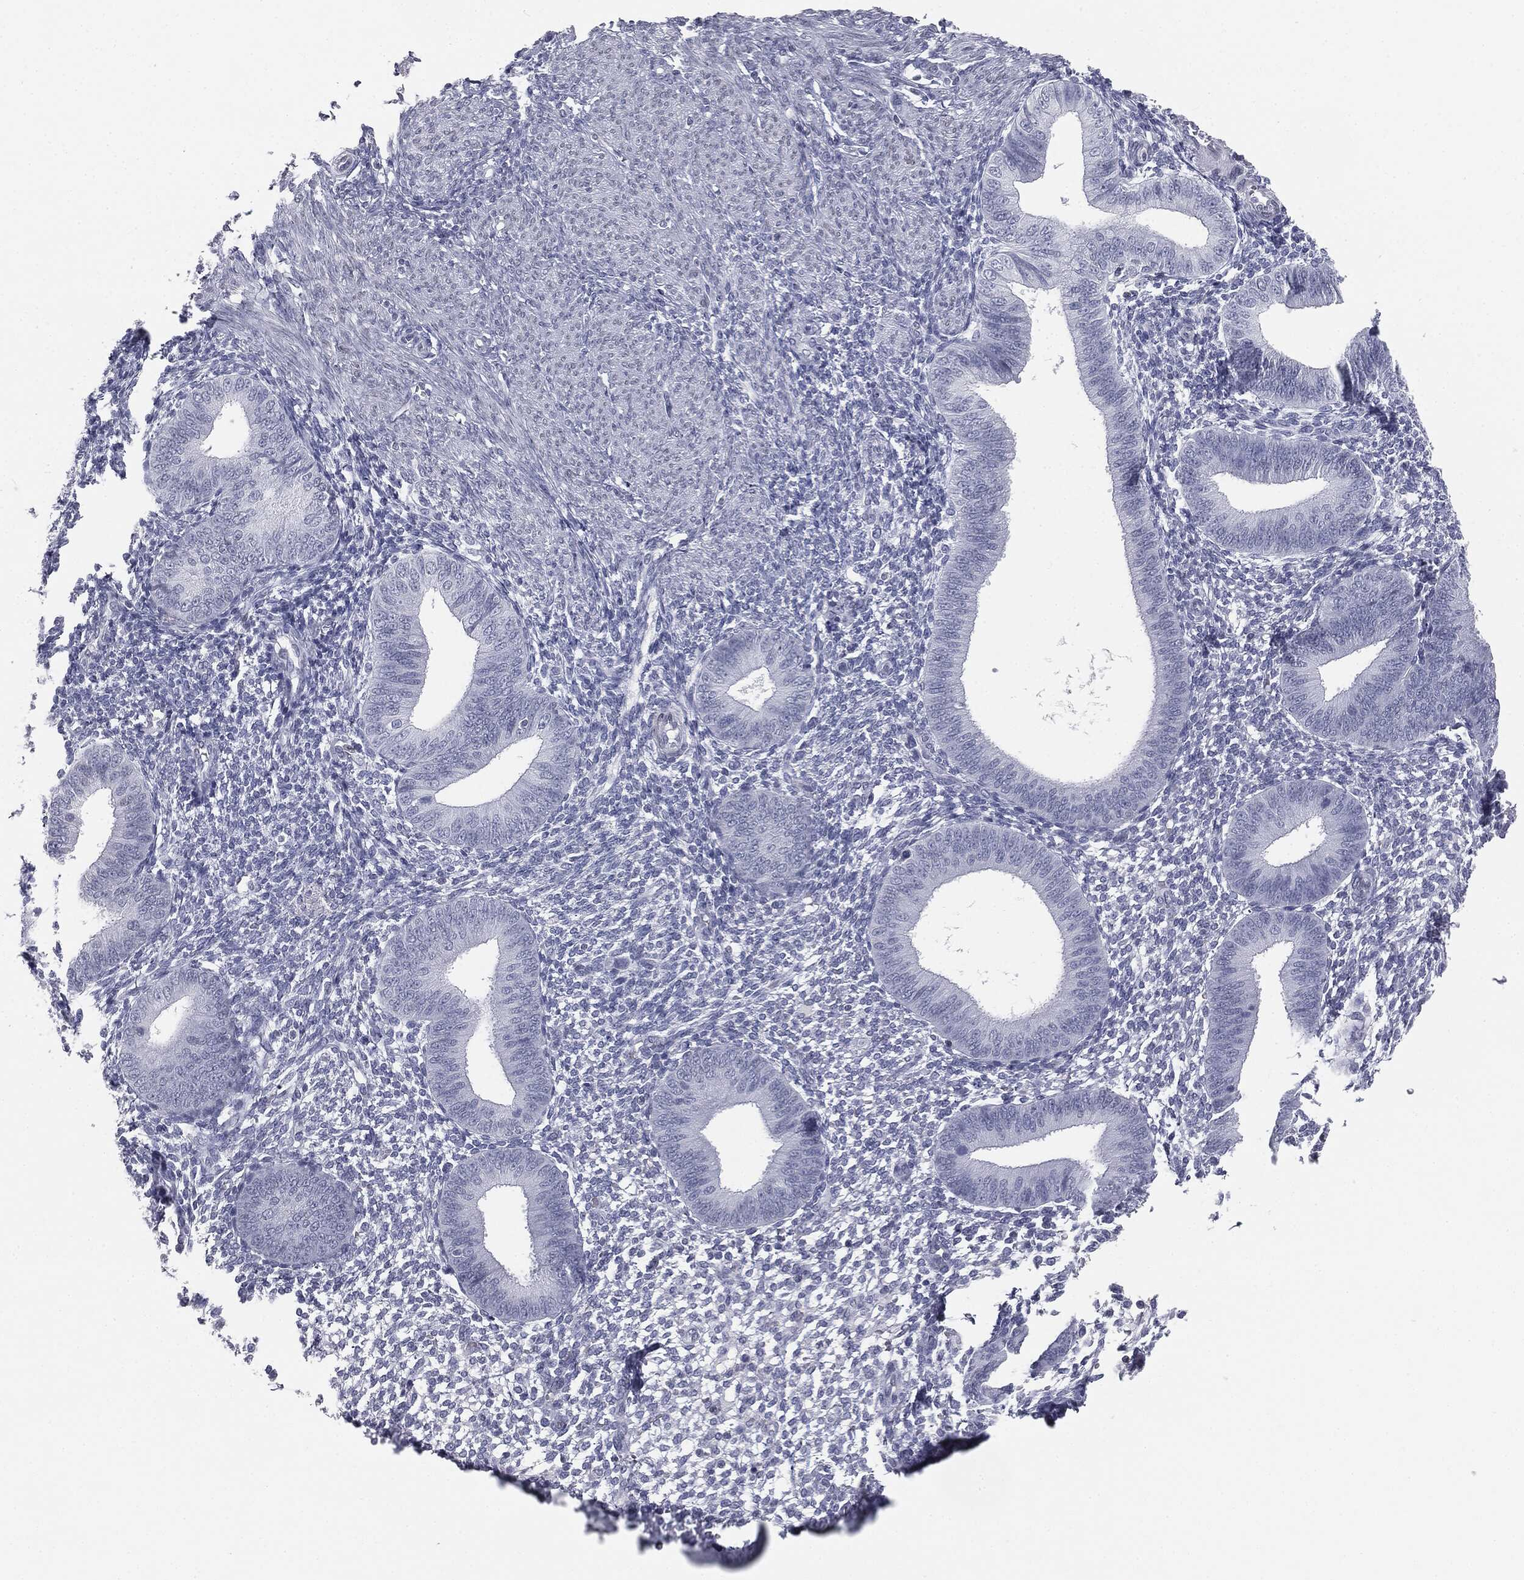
{"staining": {"intensity": "negative", "quantity": "none", "location": "none"}, "tissue": "endometrium", "cell_type": "Cells in endometrial stroma", "image_type": "normal", "snomed": [{"axis": "morphology", "description": "Normal tissue, NOS"}, {"axis": "topography", "description": "Endometrium"}], "caption": "This is an IHC micrograph of normal endometrium. There is no expression in cells in endometrial stroma.", "gene": "ALDOB", "patient": {"sex": "female", "age": 39}}